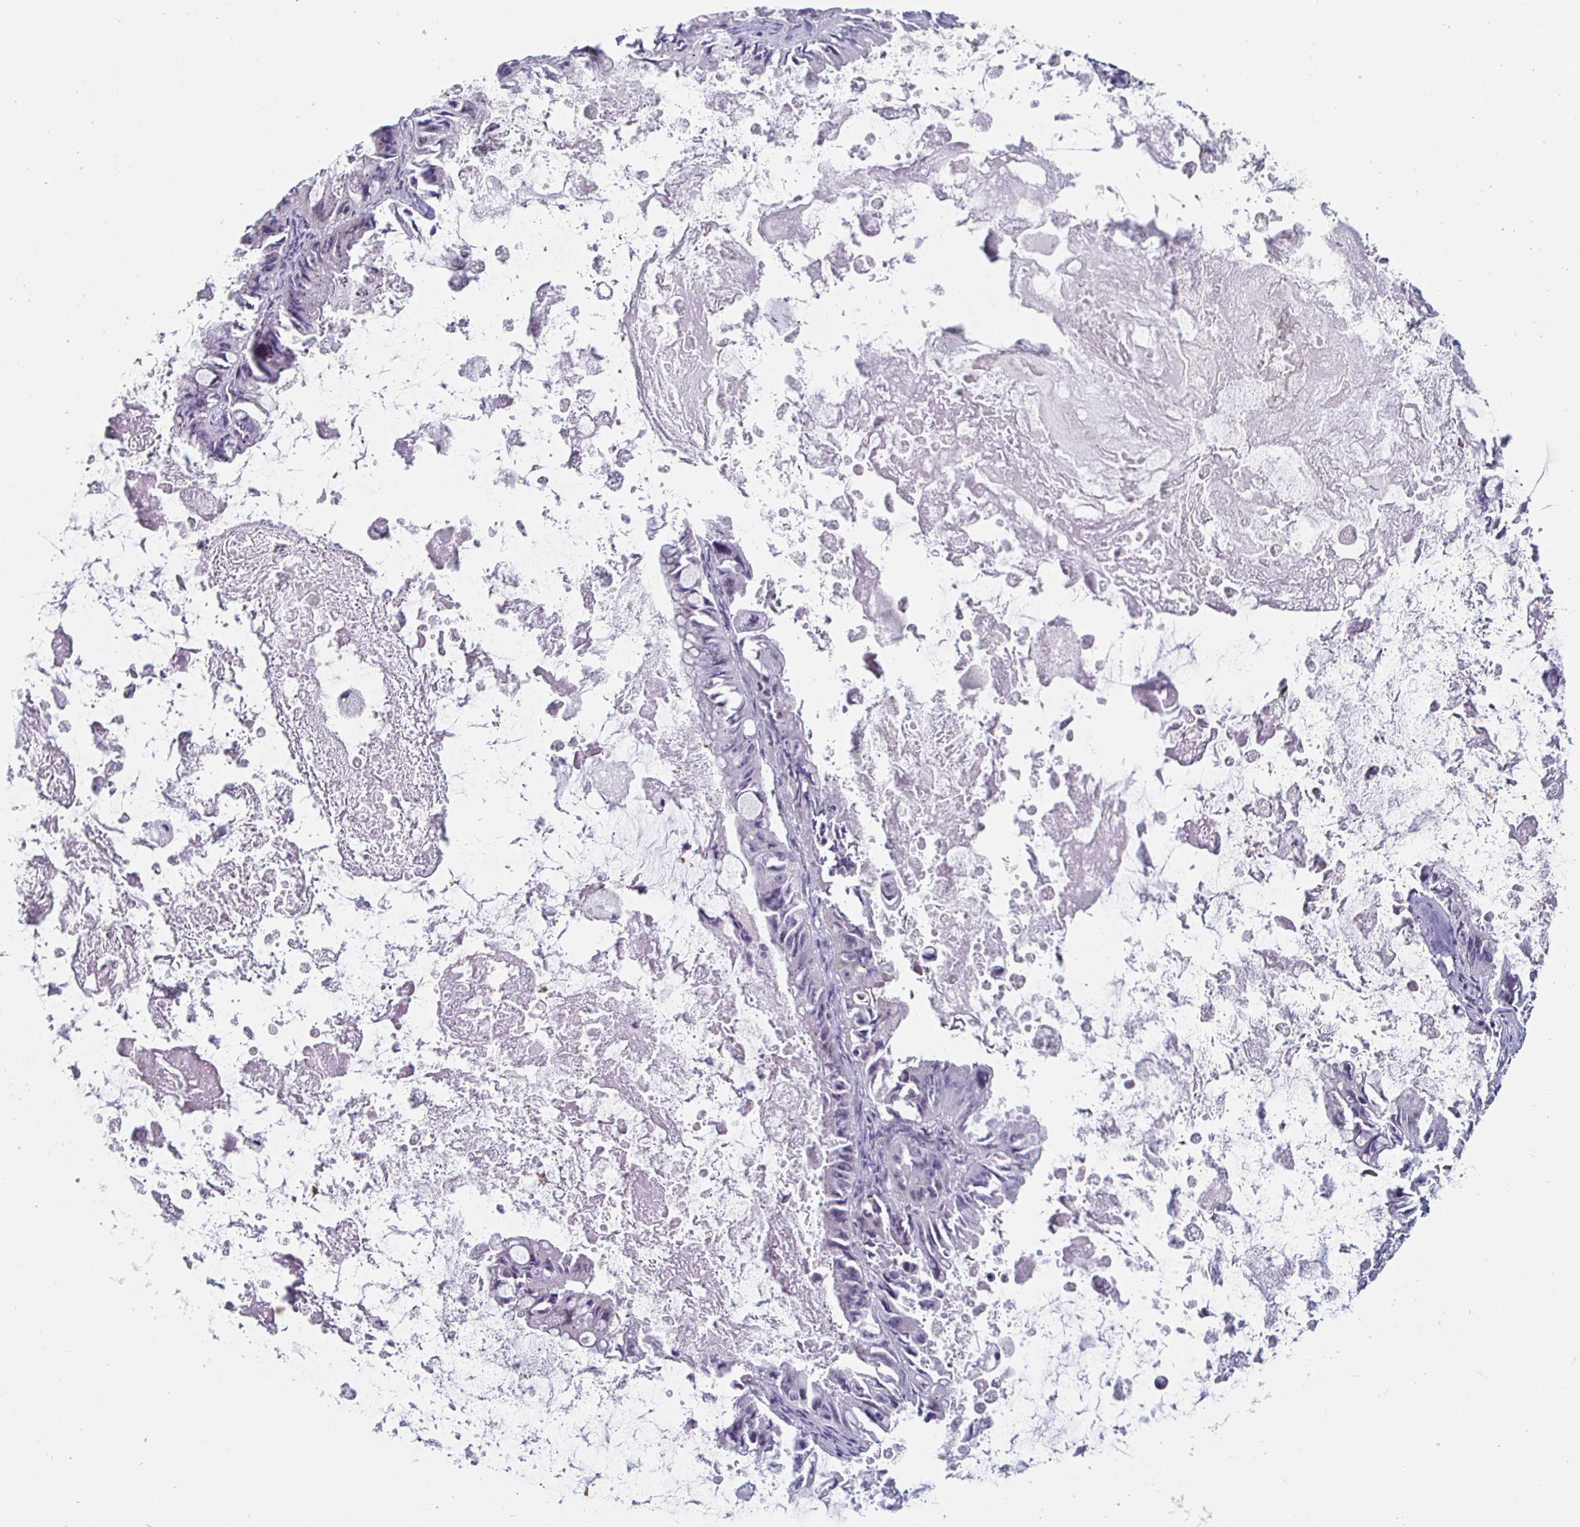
{"staining": {"intensity": "negative", "quantity": "none", "location": "none"}, "tissue": "ovarian cancer", "cell_type": "Tumor cells", "image_type": "cancer", "snomed": [{"axis": "morphology", "description": "Cystadenocarcinoma, mucinous, NOS"}, {"axis": "topography", "description": "Ovary"}], "caption": "Immunohistochemical staining of ovarian cancer demonstrates no significant expression in tumor cells.", "gene": "DMRTB1", "patient": {"sex": "female", "age": 61}}